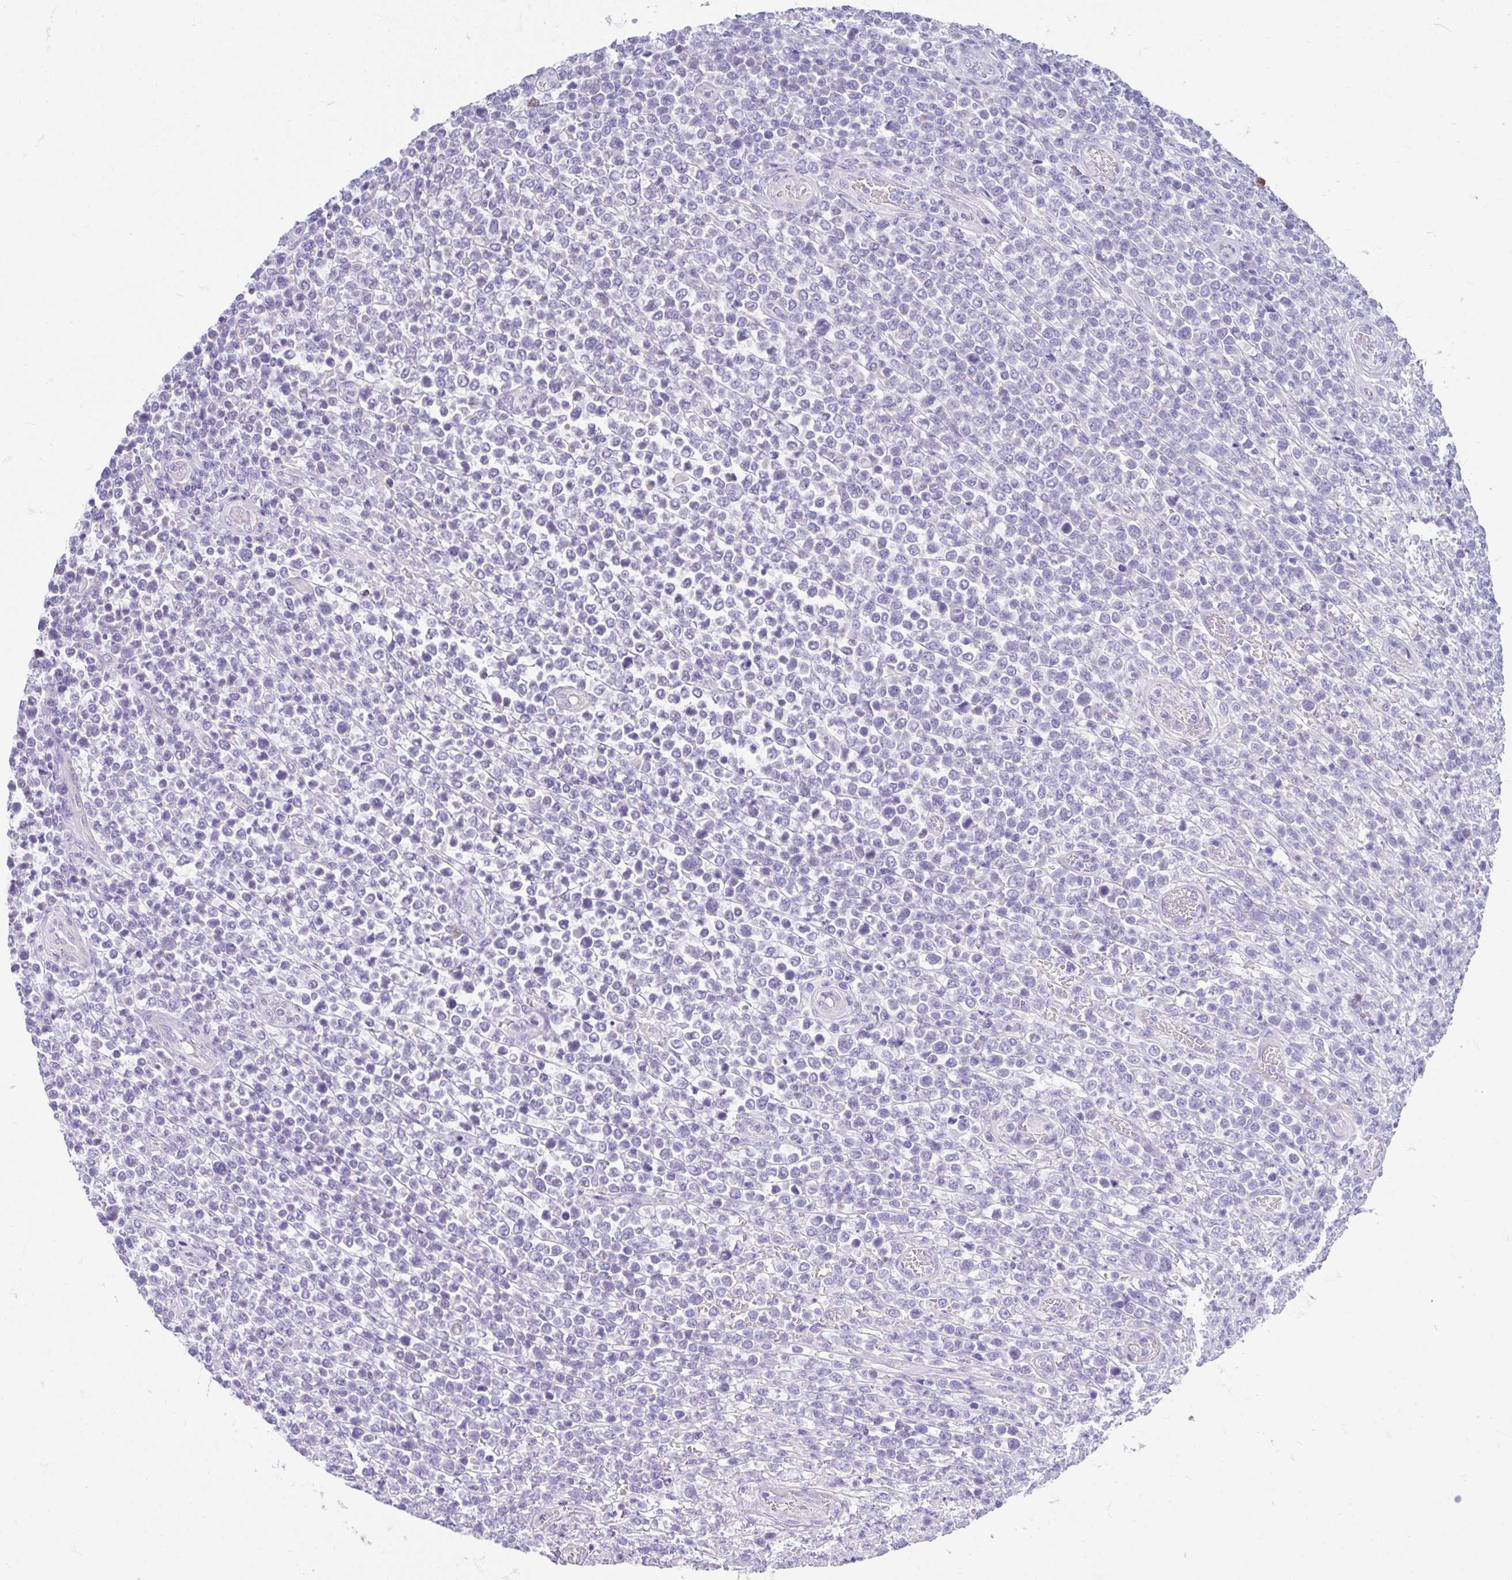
{"staining": {"intensity": "negative", "quantity": "none", "location": "none"}, "tissue": "lymphoma", "cell_type": "Tumor cells", "image_type": "cancer", "snomed": [{"axis": "morphology", "description": "Malignant lymphoma, non-Hodgkin's type, High grade"}, {"axis": "topography", "description": "Soft tissue"}], "caption": "Immunohistochemistry micrograph of human lymphoma stained for a protein (brown), which reveals no expression in tumor cells. (Brightfield microscopy of DAB (3,3'-diaminobenzidine) immunohistochemistry at high magnification).", "gene": "CCSAP", "patient": {"sex": "female", "age": 56}}